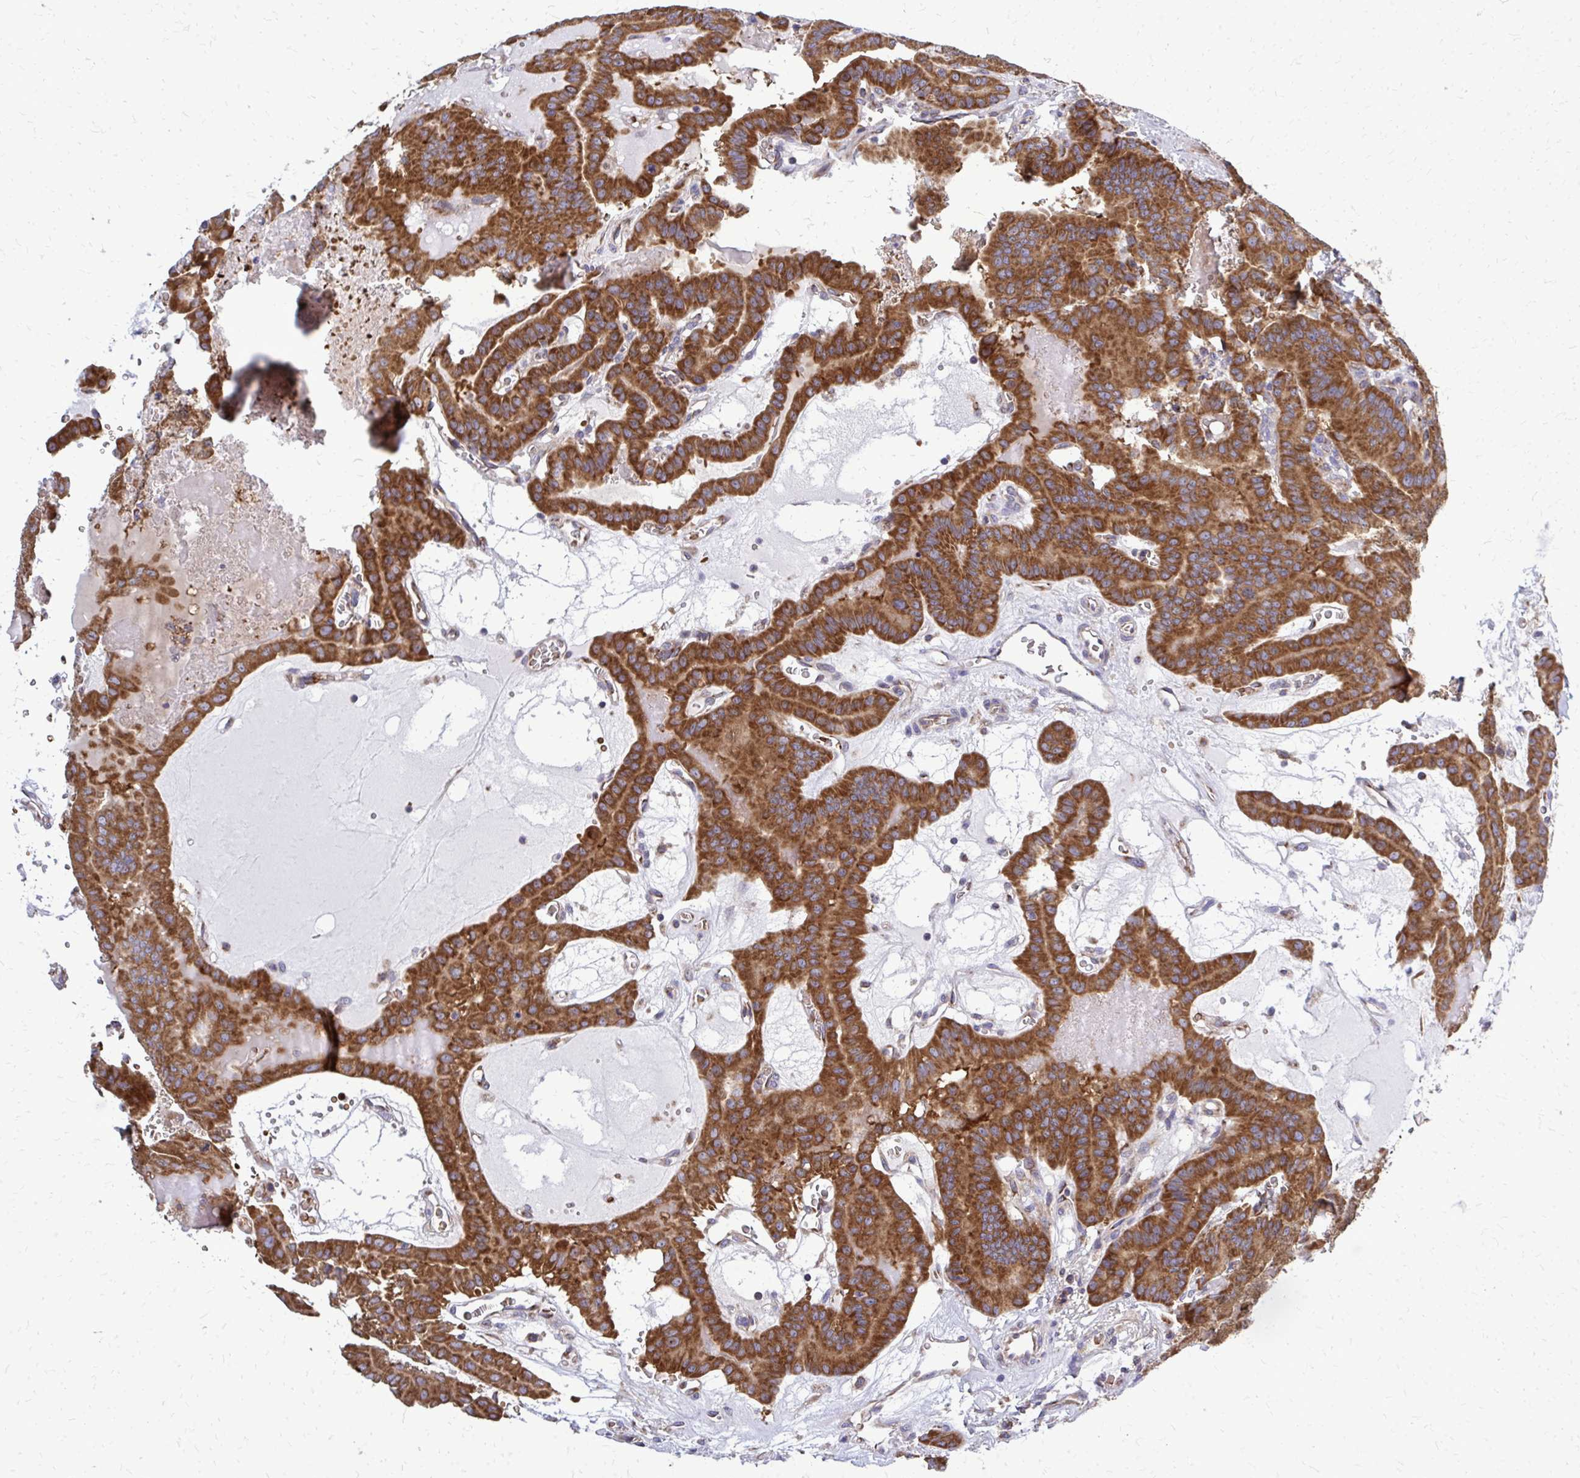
{"staining": {"intensity": "strong", "quantity": ">75%", "location": "cytoplasmic/membranous"}, "tissue": "thyroid cancer", "cell_type": "Tumor cells", "image_type": "cancer", "snomed": [{"axis": "morphology", "description": "Papillary adenocarcinoma, NOS"}, {"axis": "topography", "description": "Thyroid gland"}], "caption": "Approximately >75% of tumor cells in thyroid cancer show strong cytoplasmic/membranous protein expression as visualized by brown immunohistochemical staining.", "gene": "PDK4", "patient": {"sex": "male", "age": 87}}